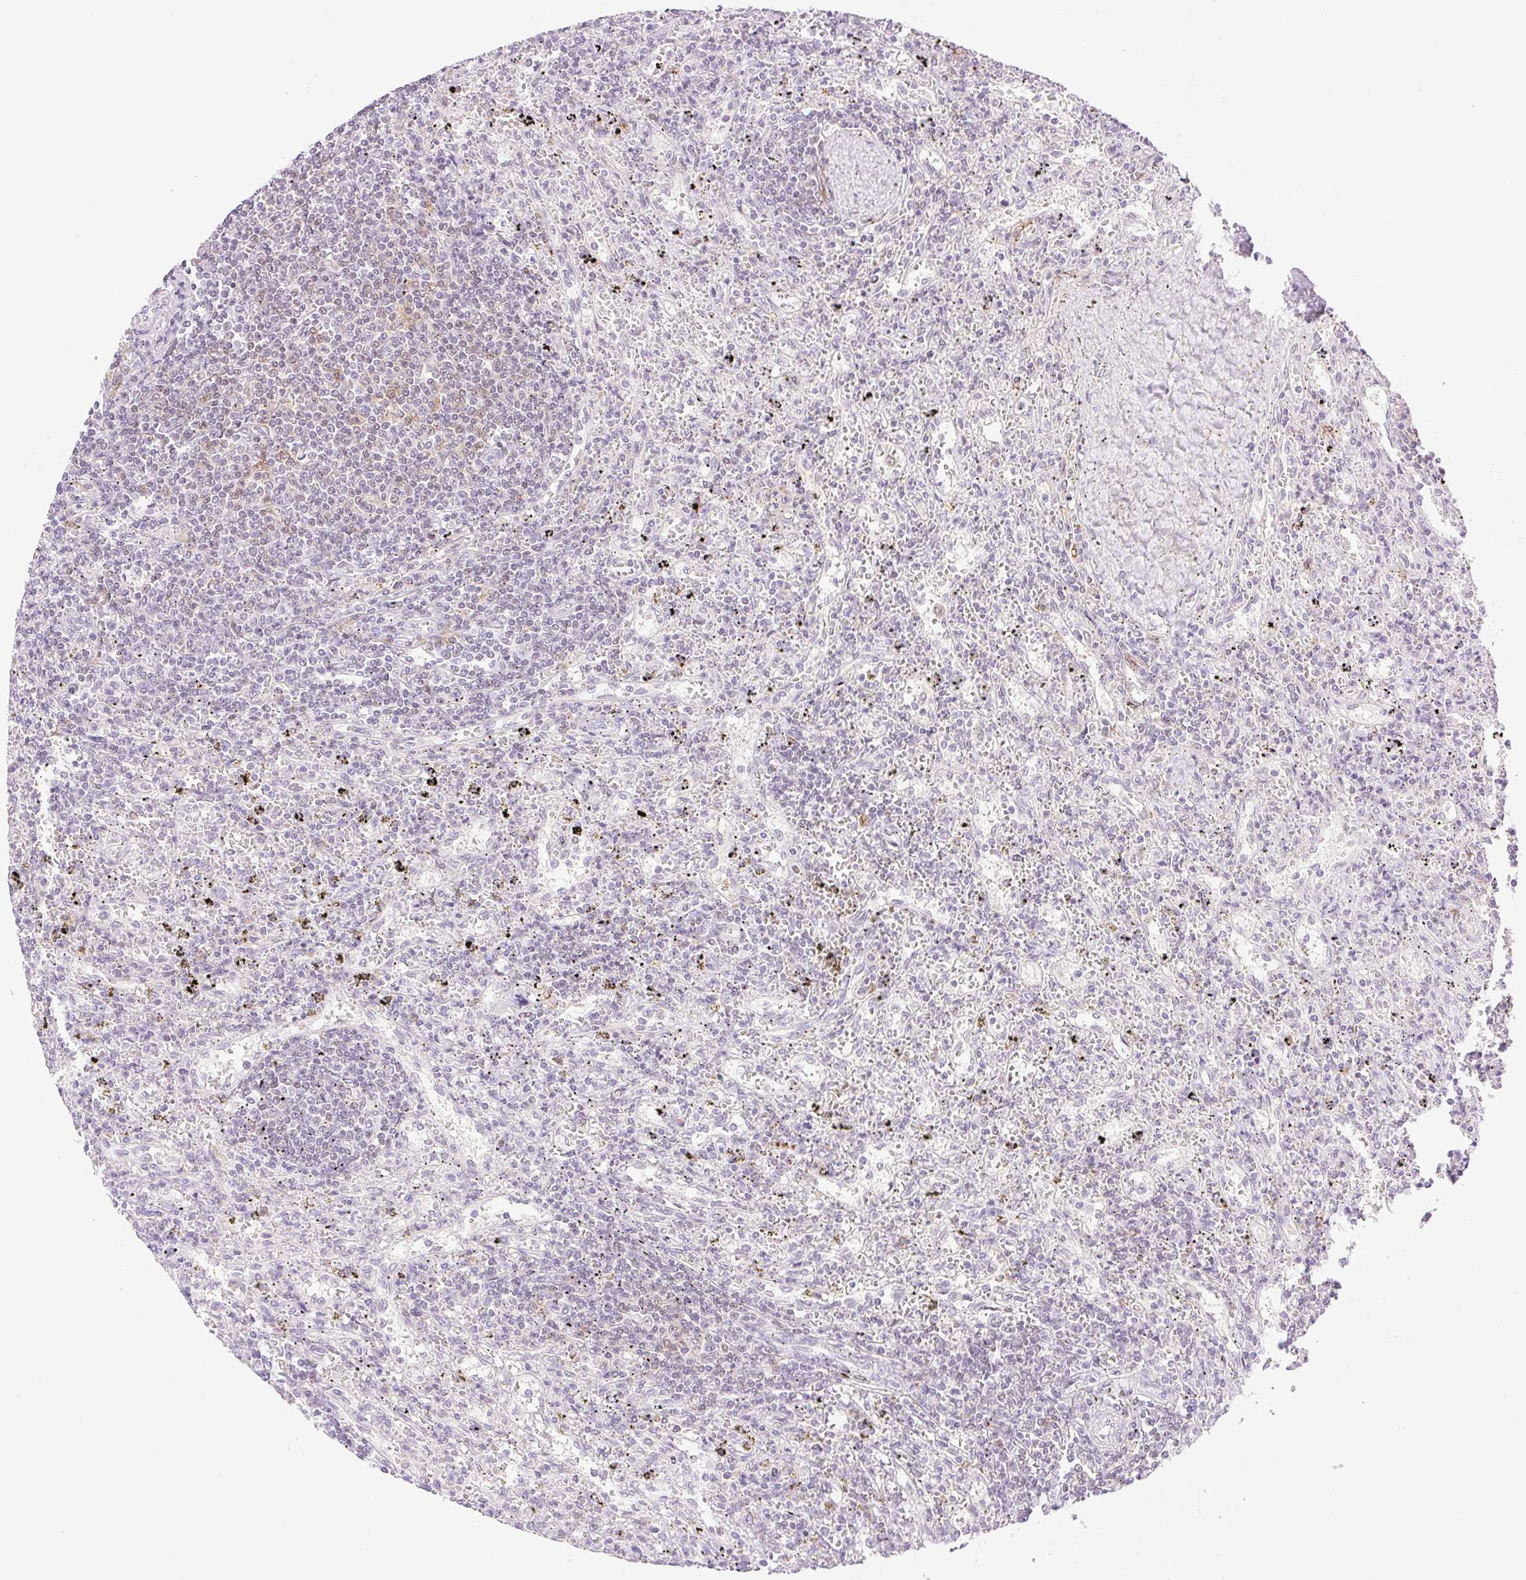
{"staining": {"intensity": "weak", "quantity": "25%-75%", "location": "nuclear"}, "tissue": "lymphoma", "cell_type": "Tumor cells", "image_type": "cancer", "snomed": [{"axis": "morphology", "description": "Malignant lymphoma, non-Hodgkin's type, Low grade"}, {"axis": "topography", "description": "Spleen"}], "caption": "Low-grade malignant lymphoma, non-Hodgkin's type was stained to show a protein in brown. There is low levels of weak nuclear expression in approximately 25%-75% of tumor cells.", "gene": "PALM3", "patient": {"sex": "male", "age": 76}}